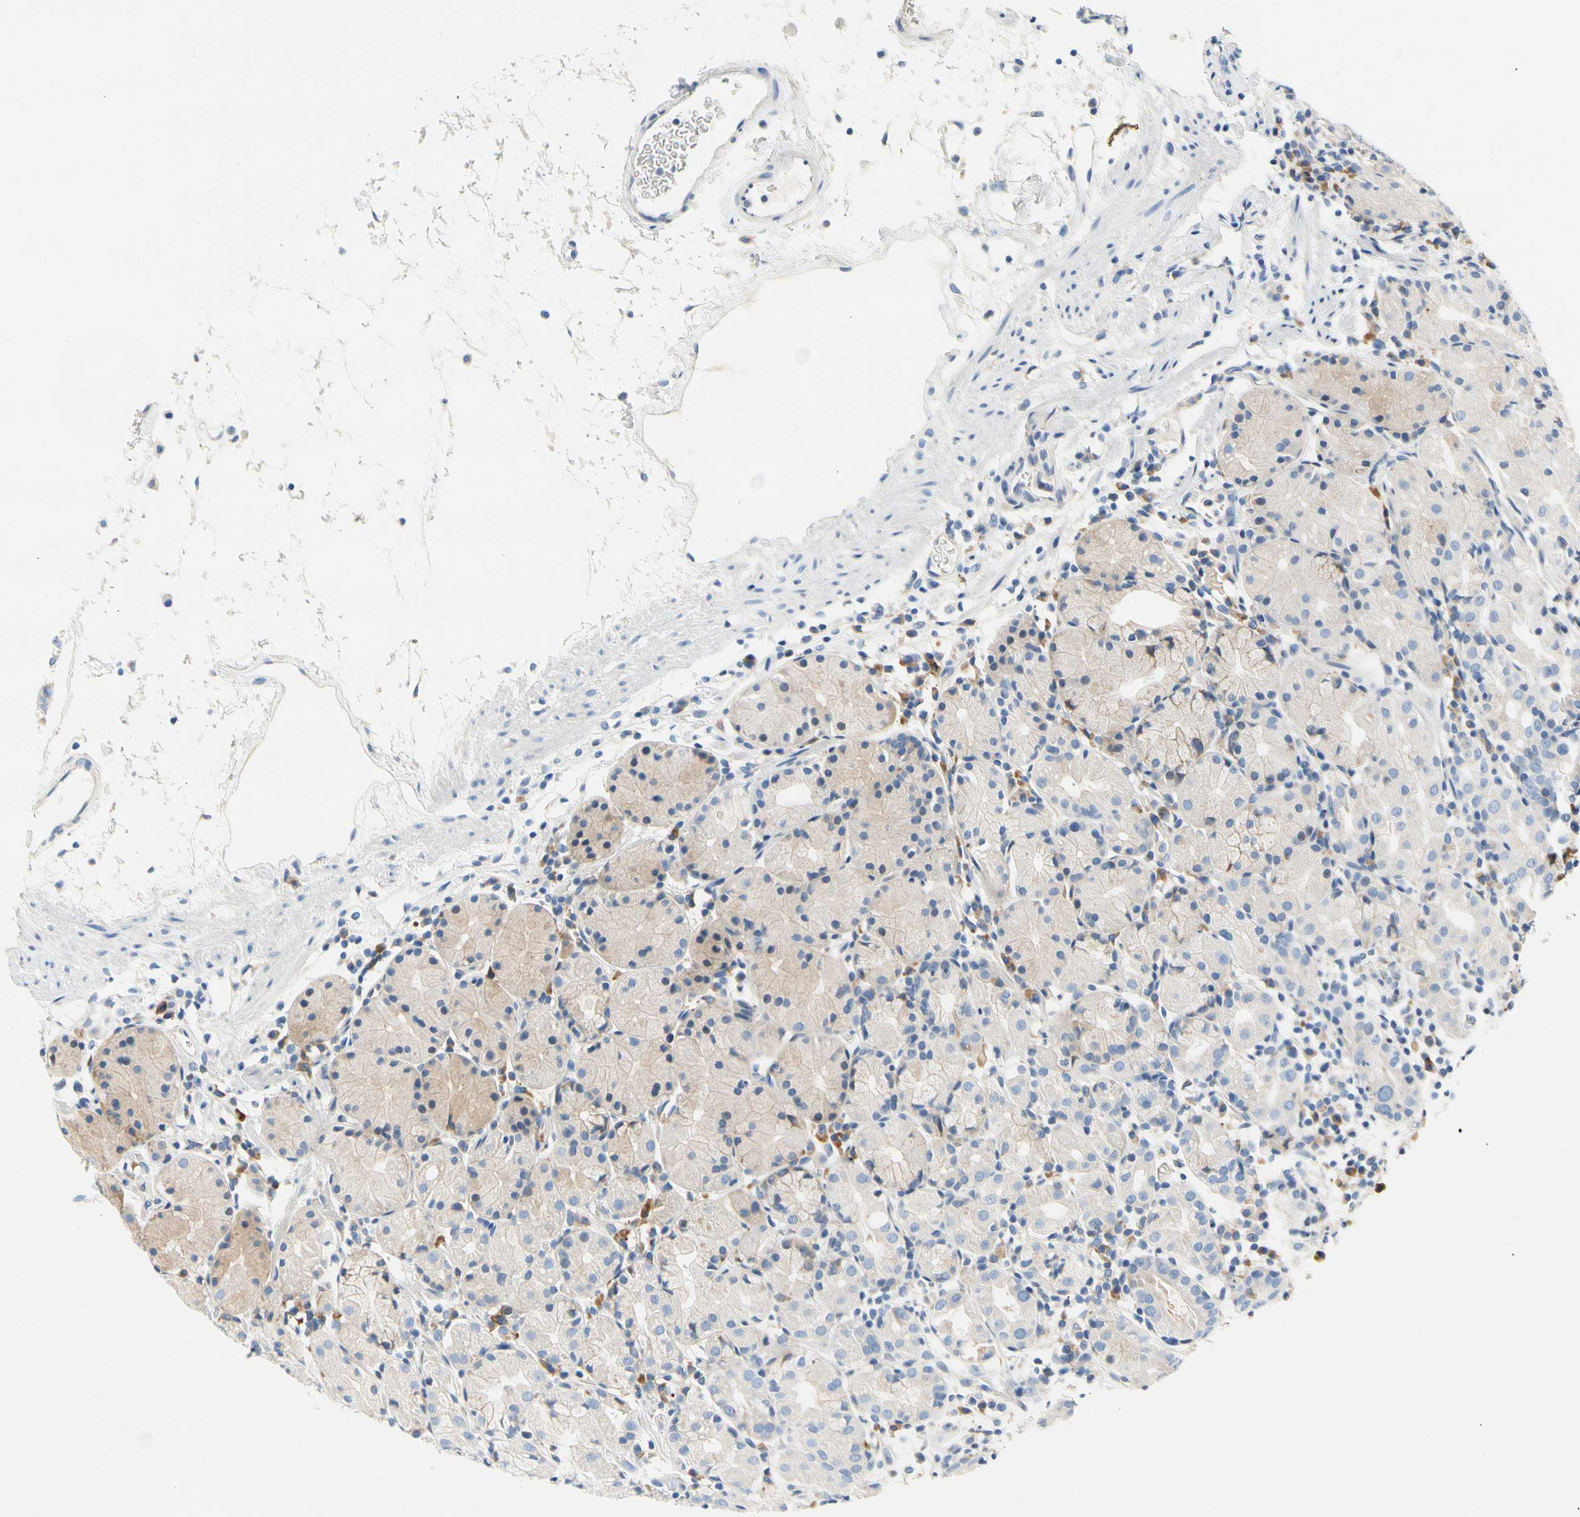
{"staining": {"intensity": "weak", "quantity": "25%-75%", "location": "cytoplasmic/membranous"}, "tissue": "stomach", "cell_type": "Glandular cells", "image_type": "normal", "snomed": [{"axis": "morphology", "description": "Normal tissue, NOS"}, {"axis": "topography", "description": "Stomach"}, {"axis": "topography", "description": "Stomach, lower"}], "caption": "Protein expression analysis of benign human stomach reveals weak cytoplasmic/membranous expression in approximately 25%-75% of glandular cells. The staining is performed using DAB brown chromogen to label protein expression. The nuclei are counter-stained blue using hematoxylin.", "gene": "STXBP1", "patient": {"sex": "female", "age": 75}}